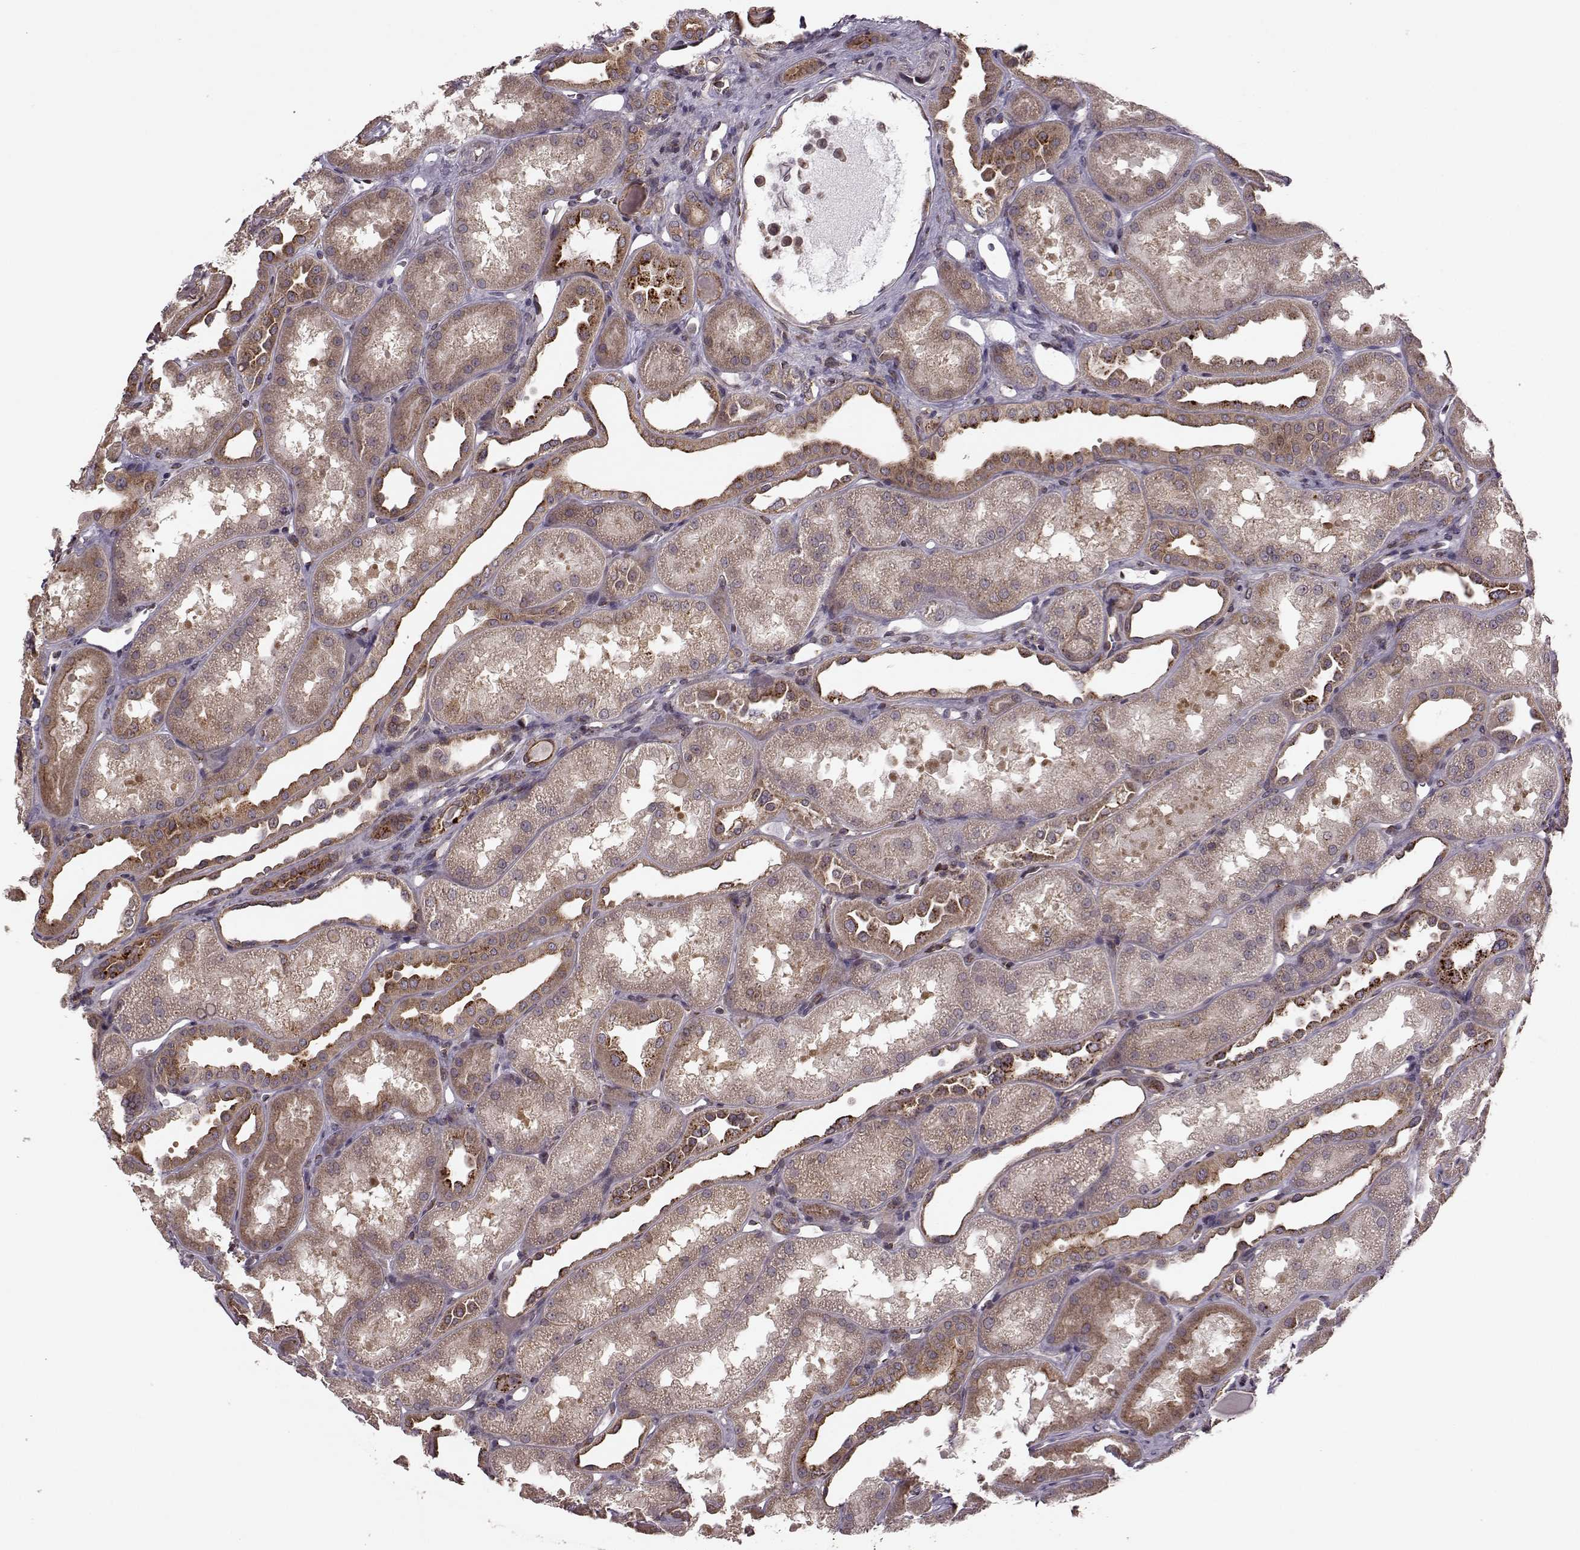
{"staining": {"intensity": "moderate", "quantity": "<25%", "location": "cytoplasmic/membranous"}, "tissue": "kidney", "cell_type": "Cells in glomeruli", "image_type": "normal", "snomed": [{"axis": "morphology", "description": "Normal tissue, NOS"}, {"axis": "topography", "description": "Kidney"}], "caption": "Cells in glomeruli display moderate cytoplasmic/membranous staining in approximately <25% of cells in normal kidney.", "gene": "YIPF5", "patient": {"sex": "male", "age": 61}}